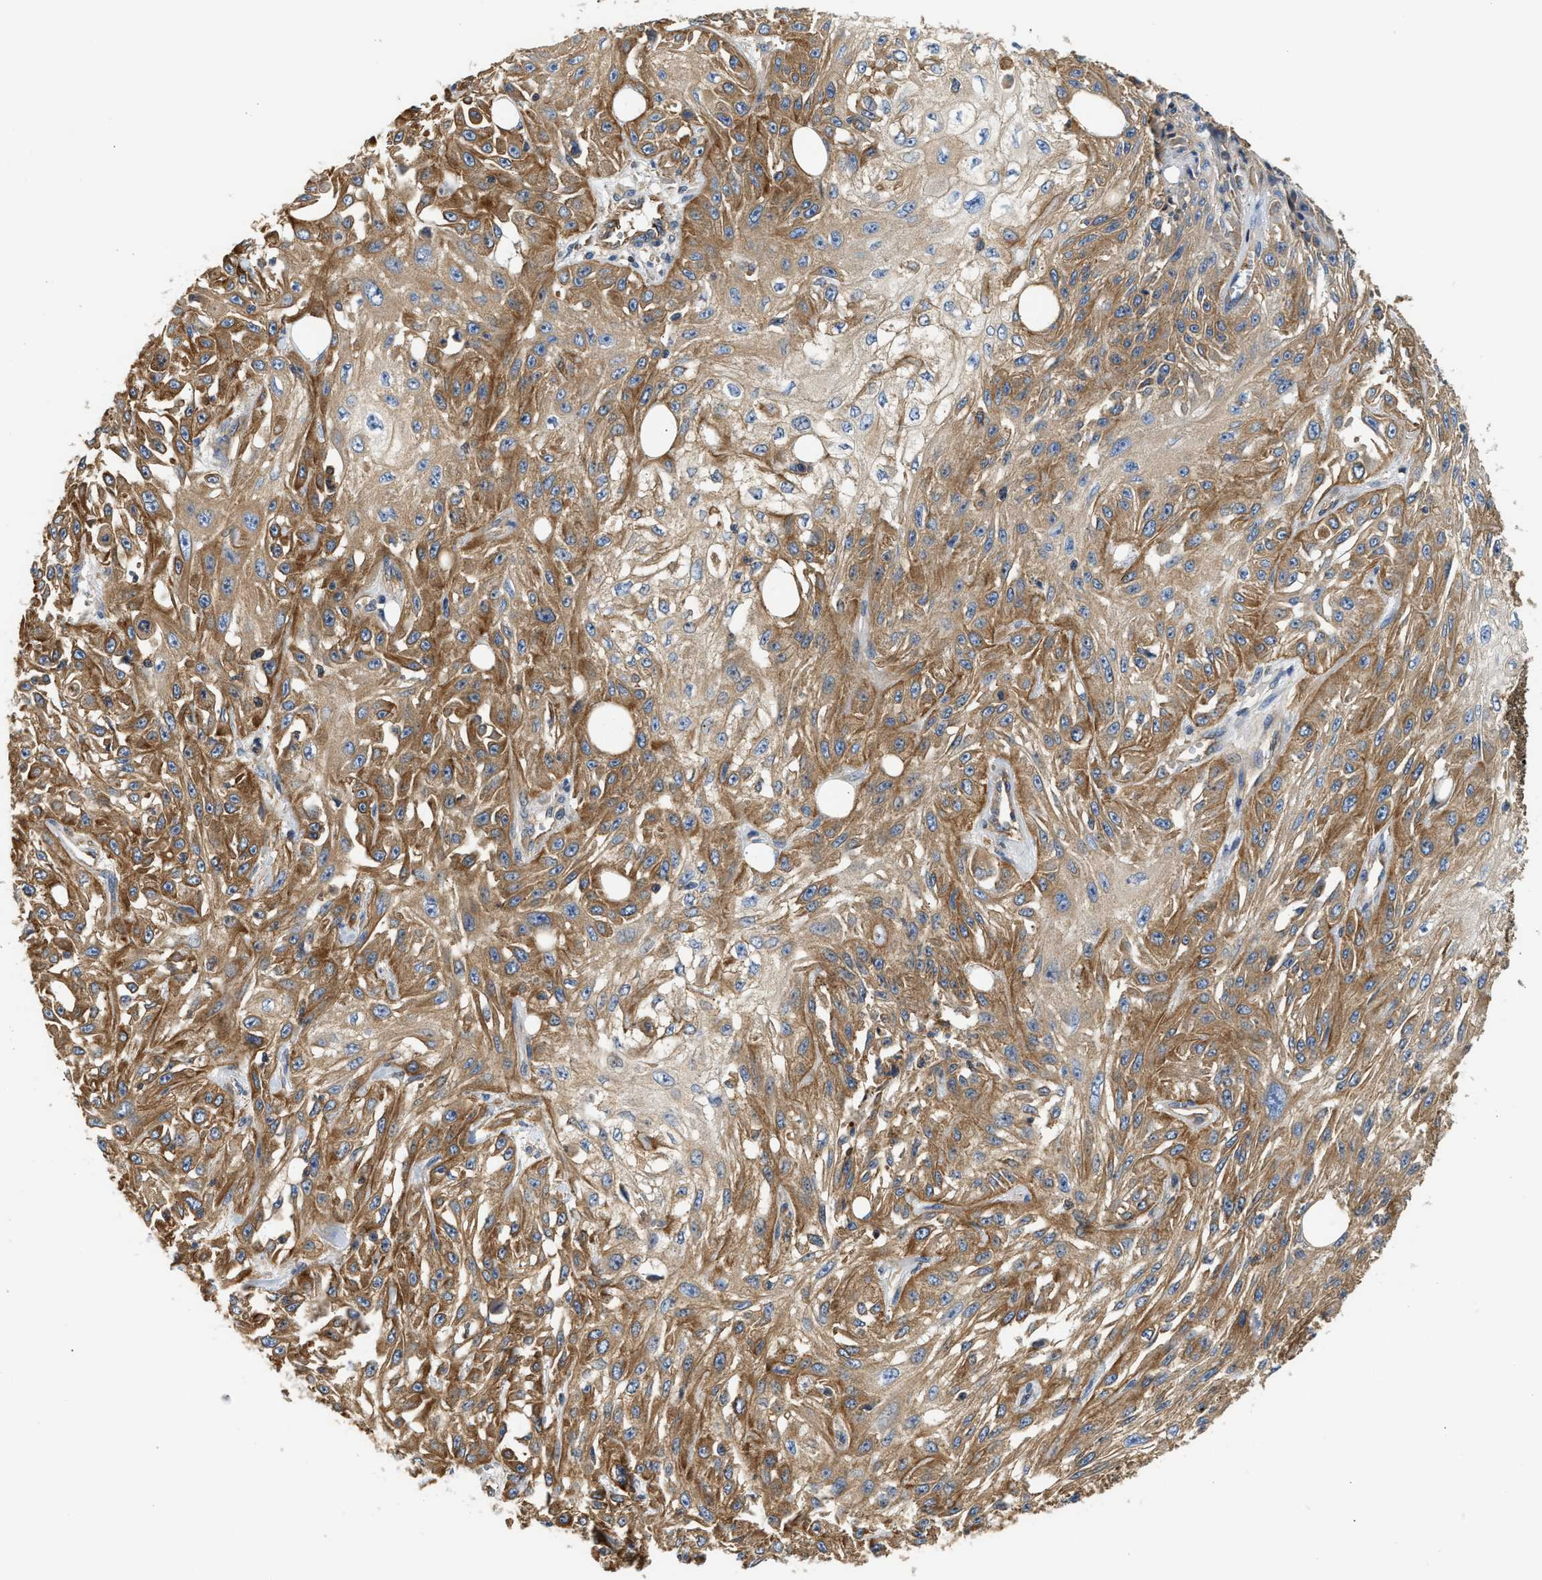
{"staining": {"intensity": "moderate", "quantity": ">75%", "location": "cytoplasmic/membranous"}, "tissue": "skin cancer", "cell_type": "Tumor cells", "image_type": "cancer", "snomed": [{"axis": "morphology", "description": "Squamous cell carcinoma, NOS"}, {"axis": "morphology", "description": "Squamous cell carcinoma, metastatic, NOS"}, {"axis": "topography", "description": "Skin"}, {"axis": "topography", "description": "Lymph node"}], "caption": "Skin cancer stained for a protein reveals moderate cytoplasmic/membranous positivity in tumor cells.", "gene": "SAMD9L", "patient": {"sex": "male", "age": 75}}